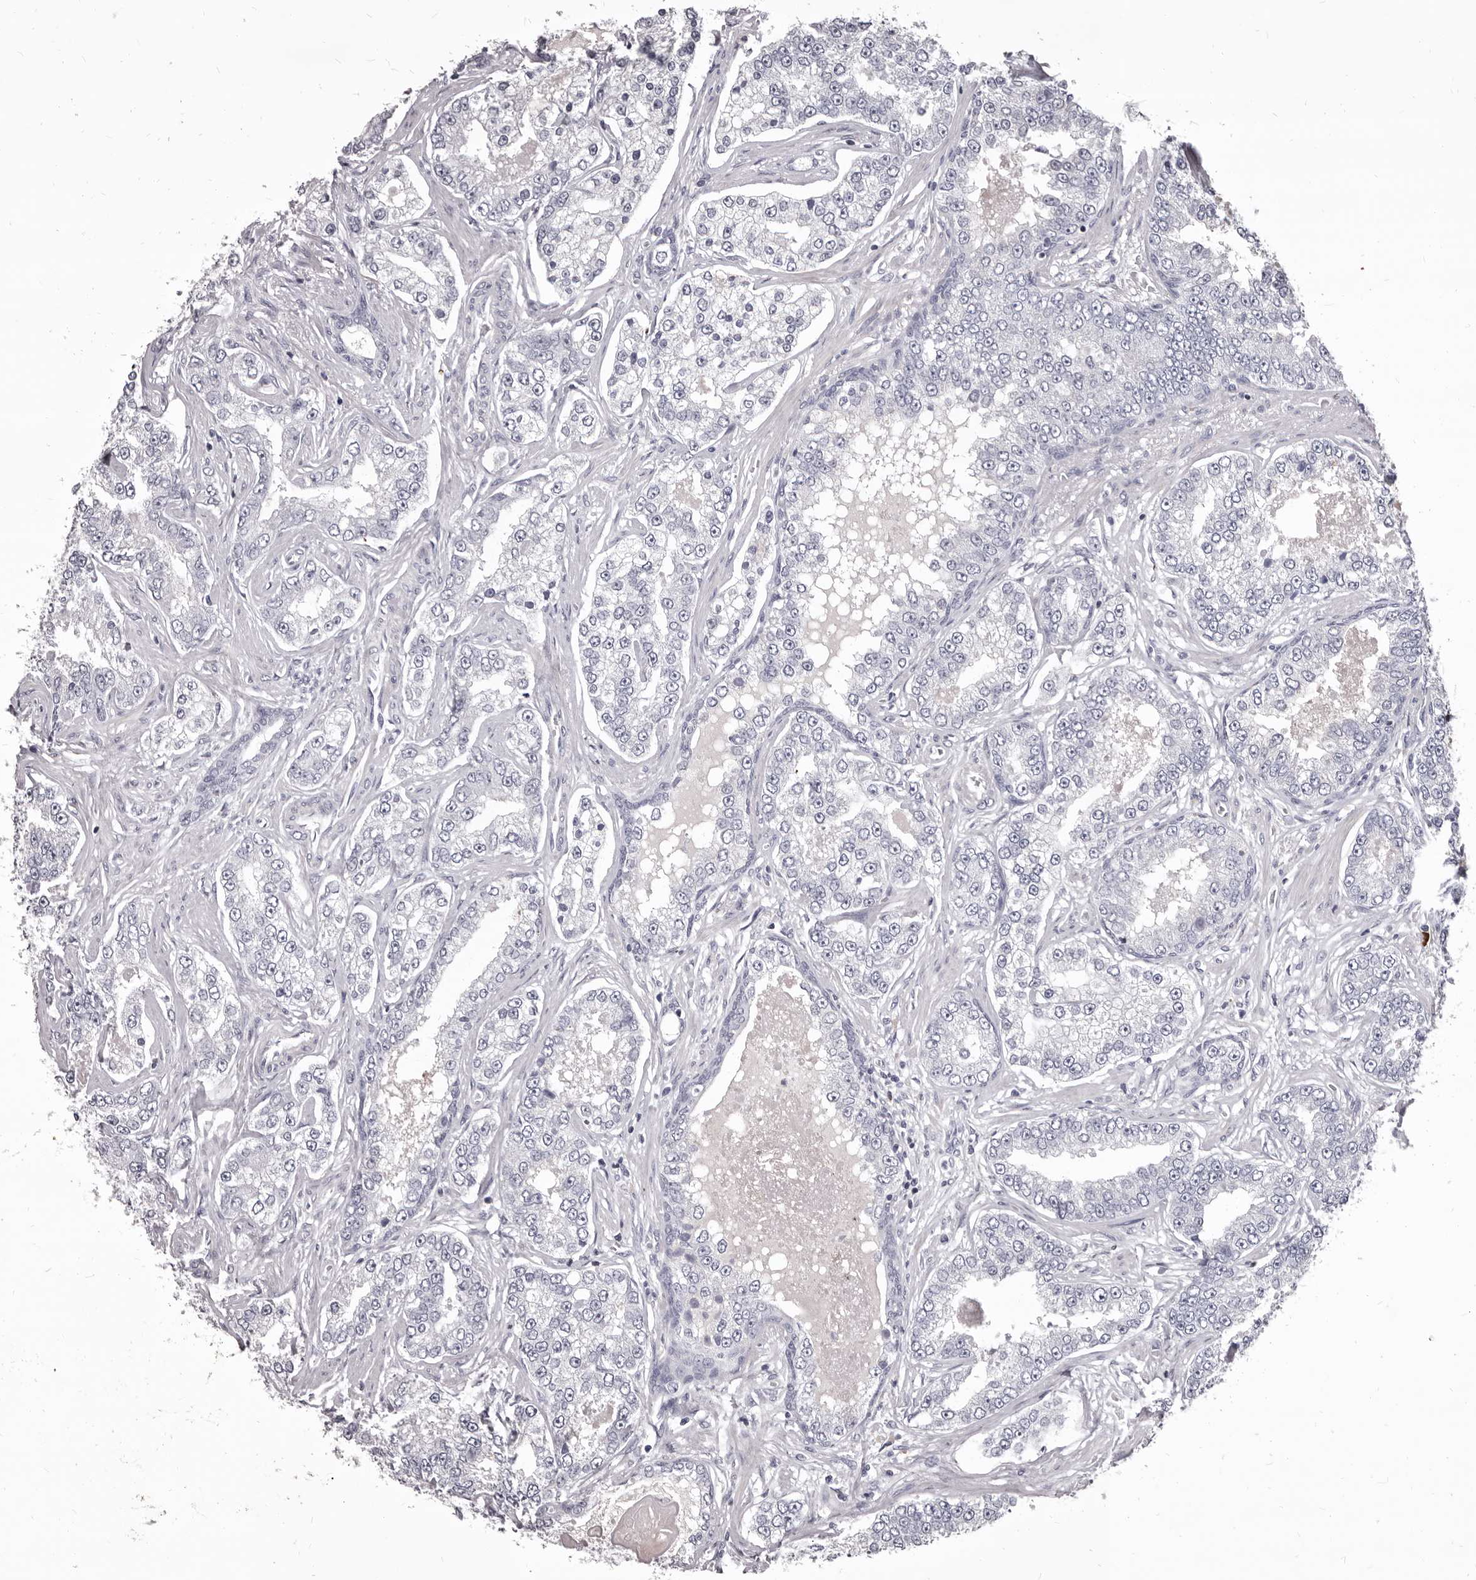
{"staining": {"intensity": "negative", "quantity": "none", "location": "none"}, "tissue": "prostate cancer", "cell_type": "Tumor cells", "image_type": "cancer", "snomed": [{"axis": "morphology", "description": "Normal tissue, NOS"}, {"axis": "morphology", "description": "Adenocarcinoma, High grade"}, {"axis": "topography", "description": "Prostate"}], "caption": "This histopathology image is of prostate cancer (high-grade adenocarcinoma) stained with immunohistochemistry (IHC) to label a protein in brown with the nuclei are counter-stained blue. There is no staining in tumor cells.", "gene": "GZMH", "patient": {"sex": "male", "age": 83}}